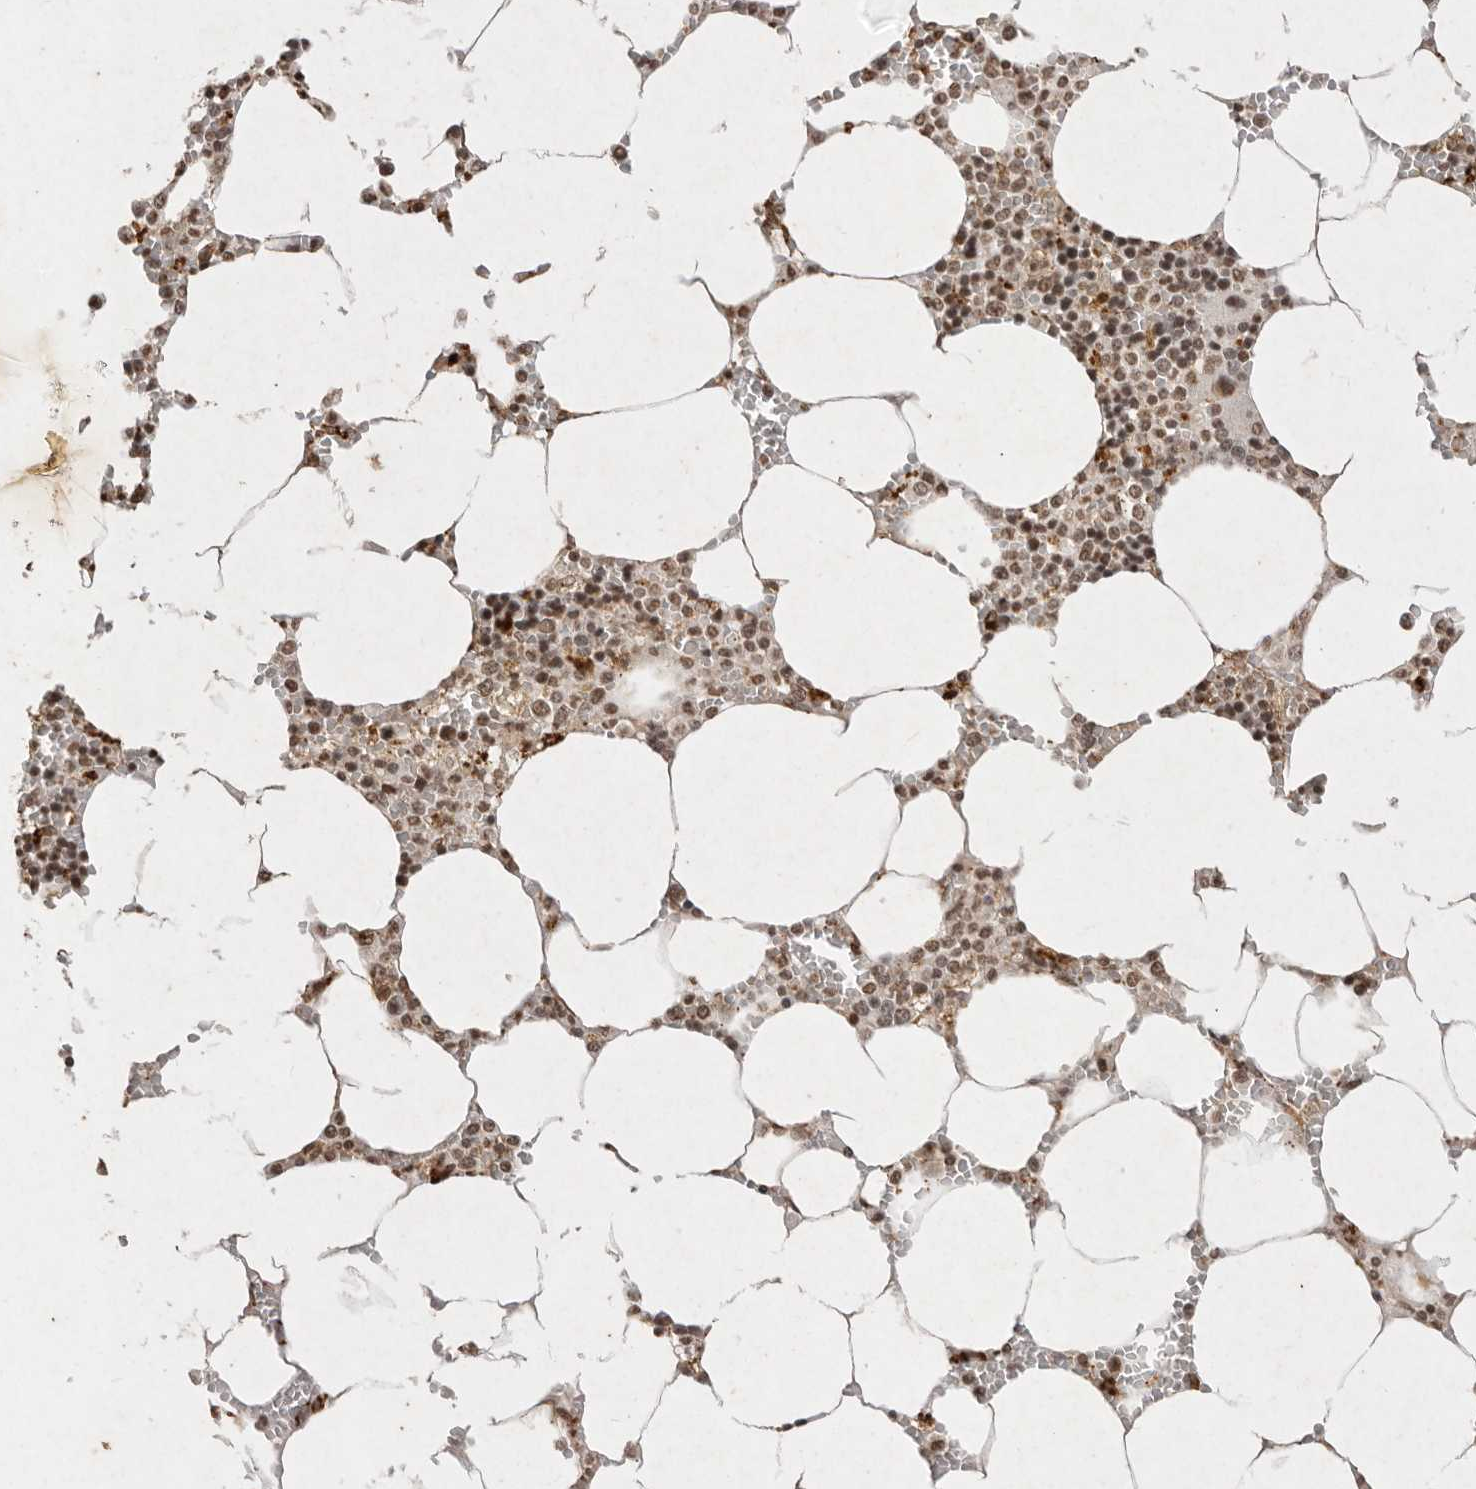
{"staining": {"intensity": "moderate", "quantity": "25%-75%", "location": "cytoplasmic/membranous,nuclear"}, "tissue": "bone marrow", "cell_type": "Hematopoietic cells", "image_type": "normal", "snomed": [{"axis": "morphology", "description": "Normal tissue, NOS"}, {"axis": "topography", "description": "Bone marrow"}], "caption": "Hematopoietic cells demonstrate medium levels of moderate cytoplasmic/membranous,nuclear staining in about 25%-75% of cells in unremarkable human bone marrow. Ihc stains the protein in brown and the nuclei are stained blue.", "gene": "NKX3", "patient": {"sex": "male", "age": 70}}